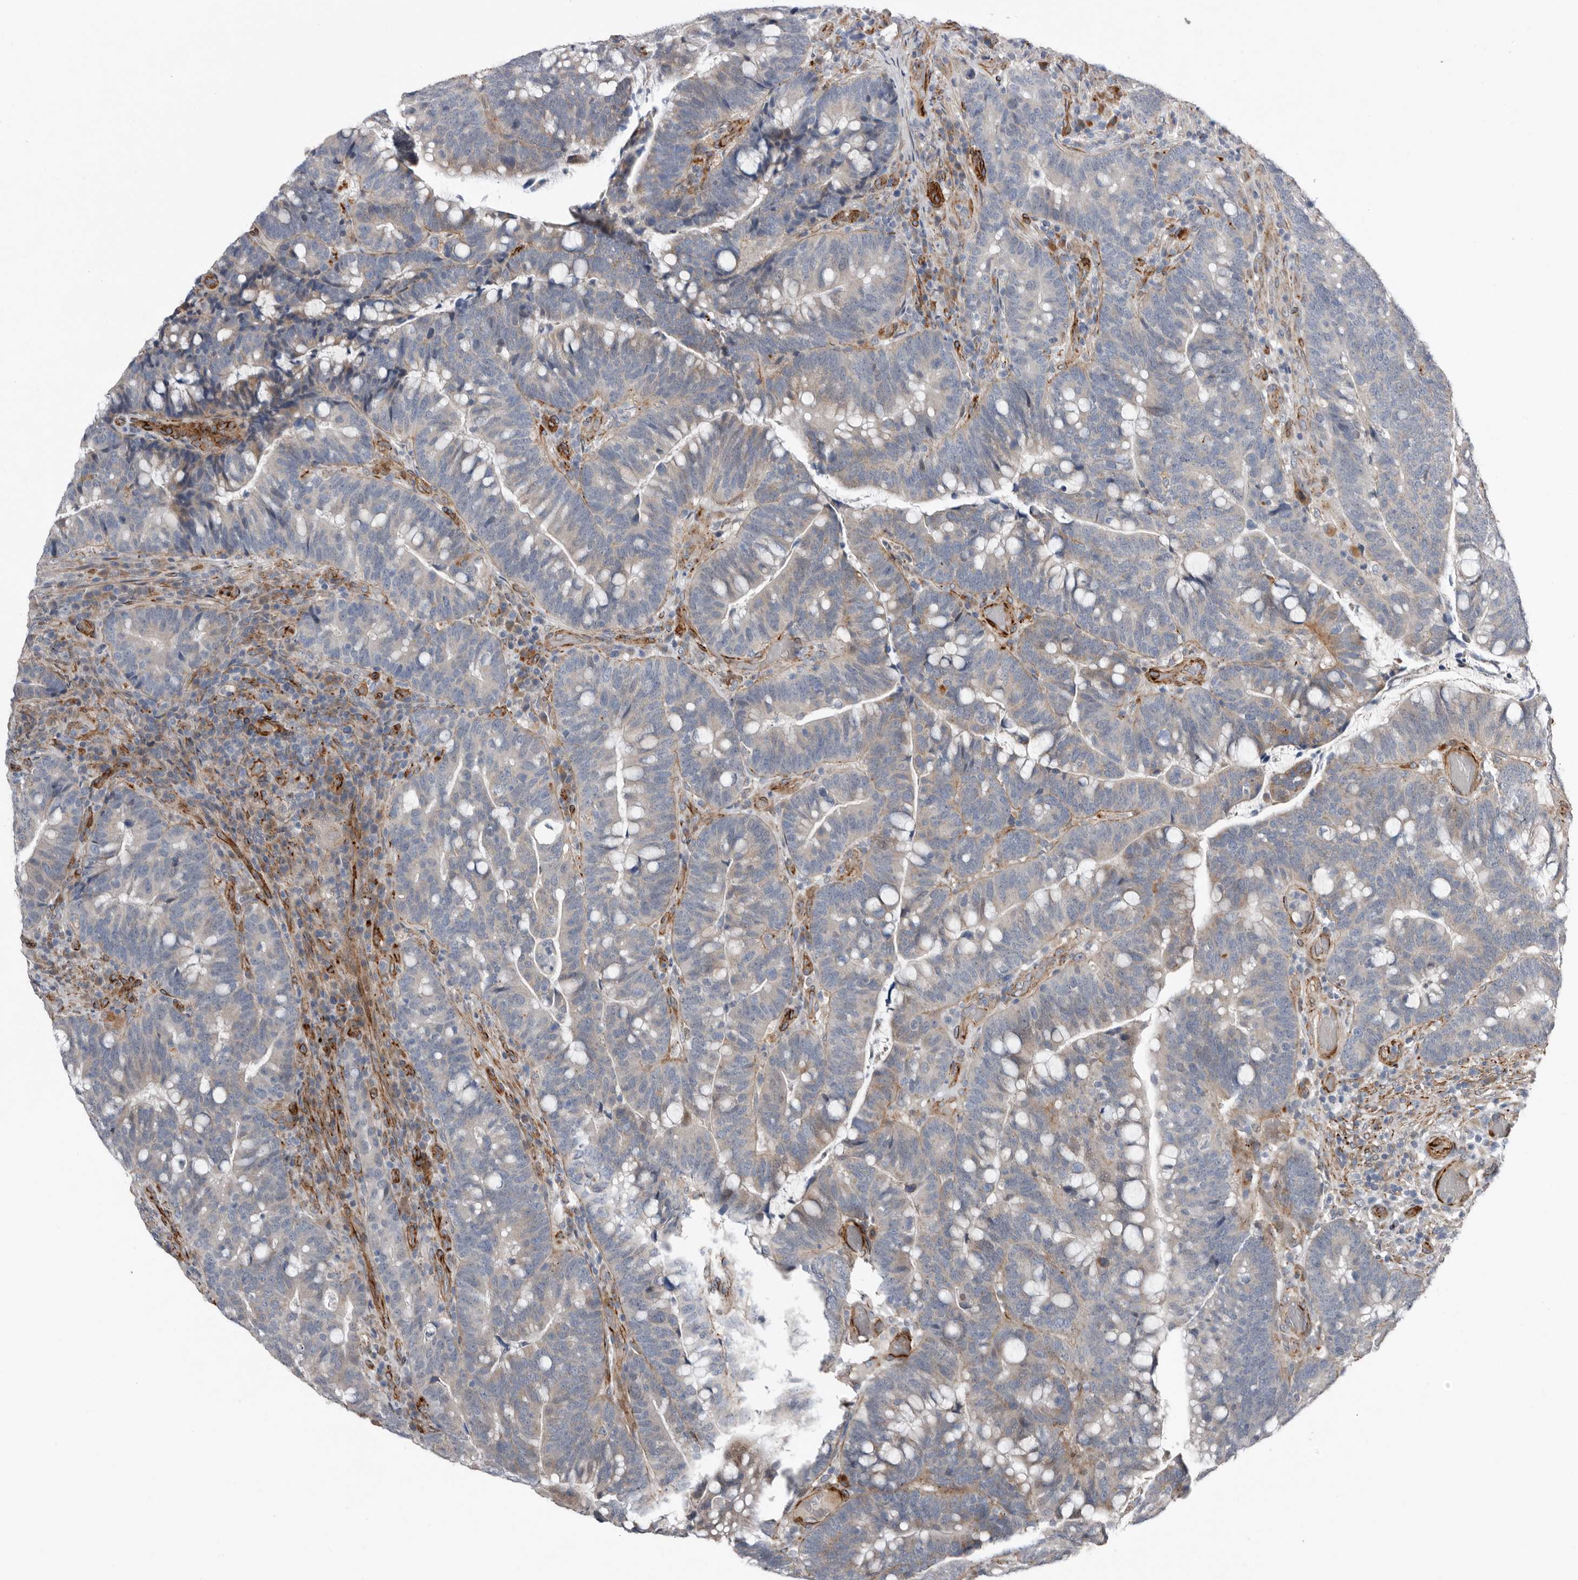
{"staining": {"intensity": "moderate", "quantity": "<25%", "location": "cytoplasmic/membranous"}, "tissue": "colorectal cancer", "cell_type": "Tumor cells", "image_type": "cancer", "snomed": [{"axis": "morphology", "description": "Adenocarcinoma, NOS"}, {"axis": "topography", "description": "Colon"}], "caption": "Protein expression analysis of colorectal adenocarcinoma reveals moderate cytoplasmic/membranous expression in approximately <25% of tumor cells.", "gene": "RANBP17", "patient": {"sex": "female", "age": 66}}